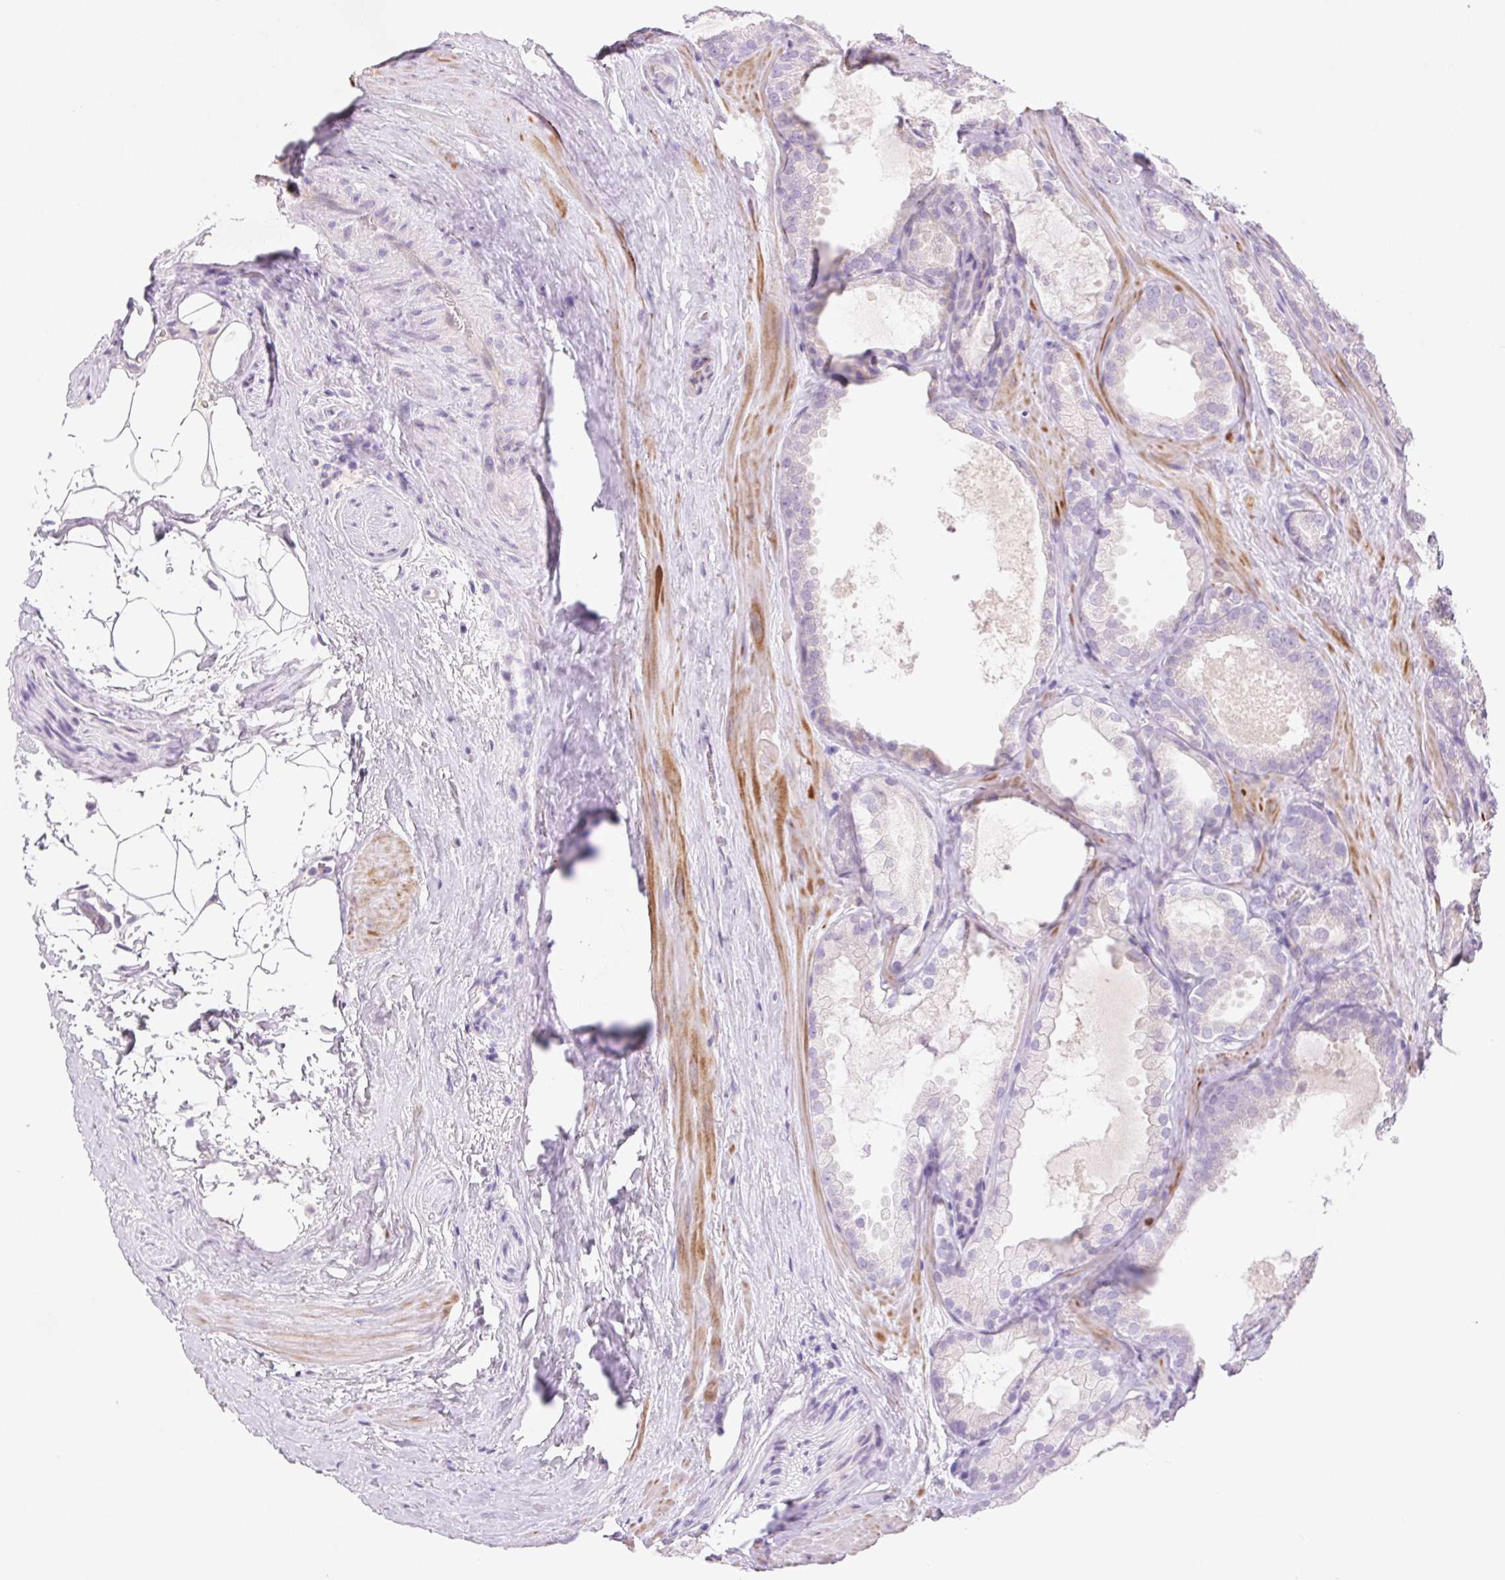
{"staining": {"intensity": "negative", "quantity": "none", "location": "none"}, "tissue": "prostate cancer", "cell_type": "Tumor cells", "image_type": "cancer", "snomed": [{"axis": "morphology", "description": "Adenocarcinoma, High grade"}, {"axis": "topography", "description": "Prostate"}], "caption": "A micrograph of human prostate high-grade adenocarcinoma is negative for staining in tumor cells. Nuclei are stained in blue.", "gene": "ARHGAP11B", "patient": {"sex": "male", "age": 64}}